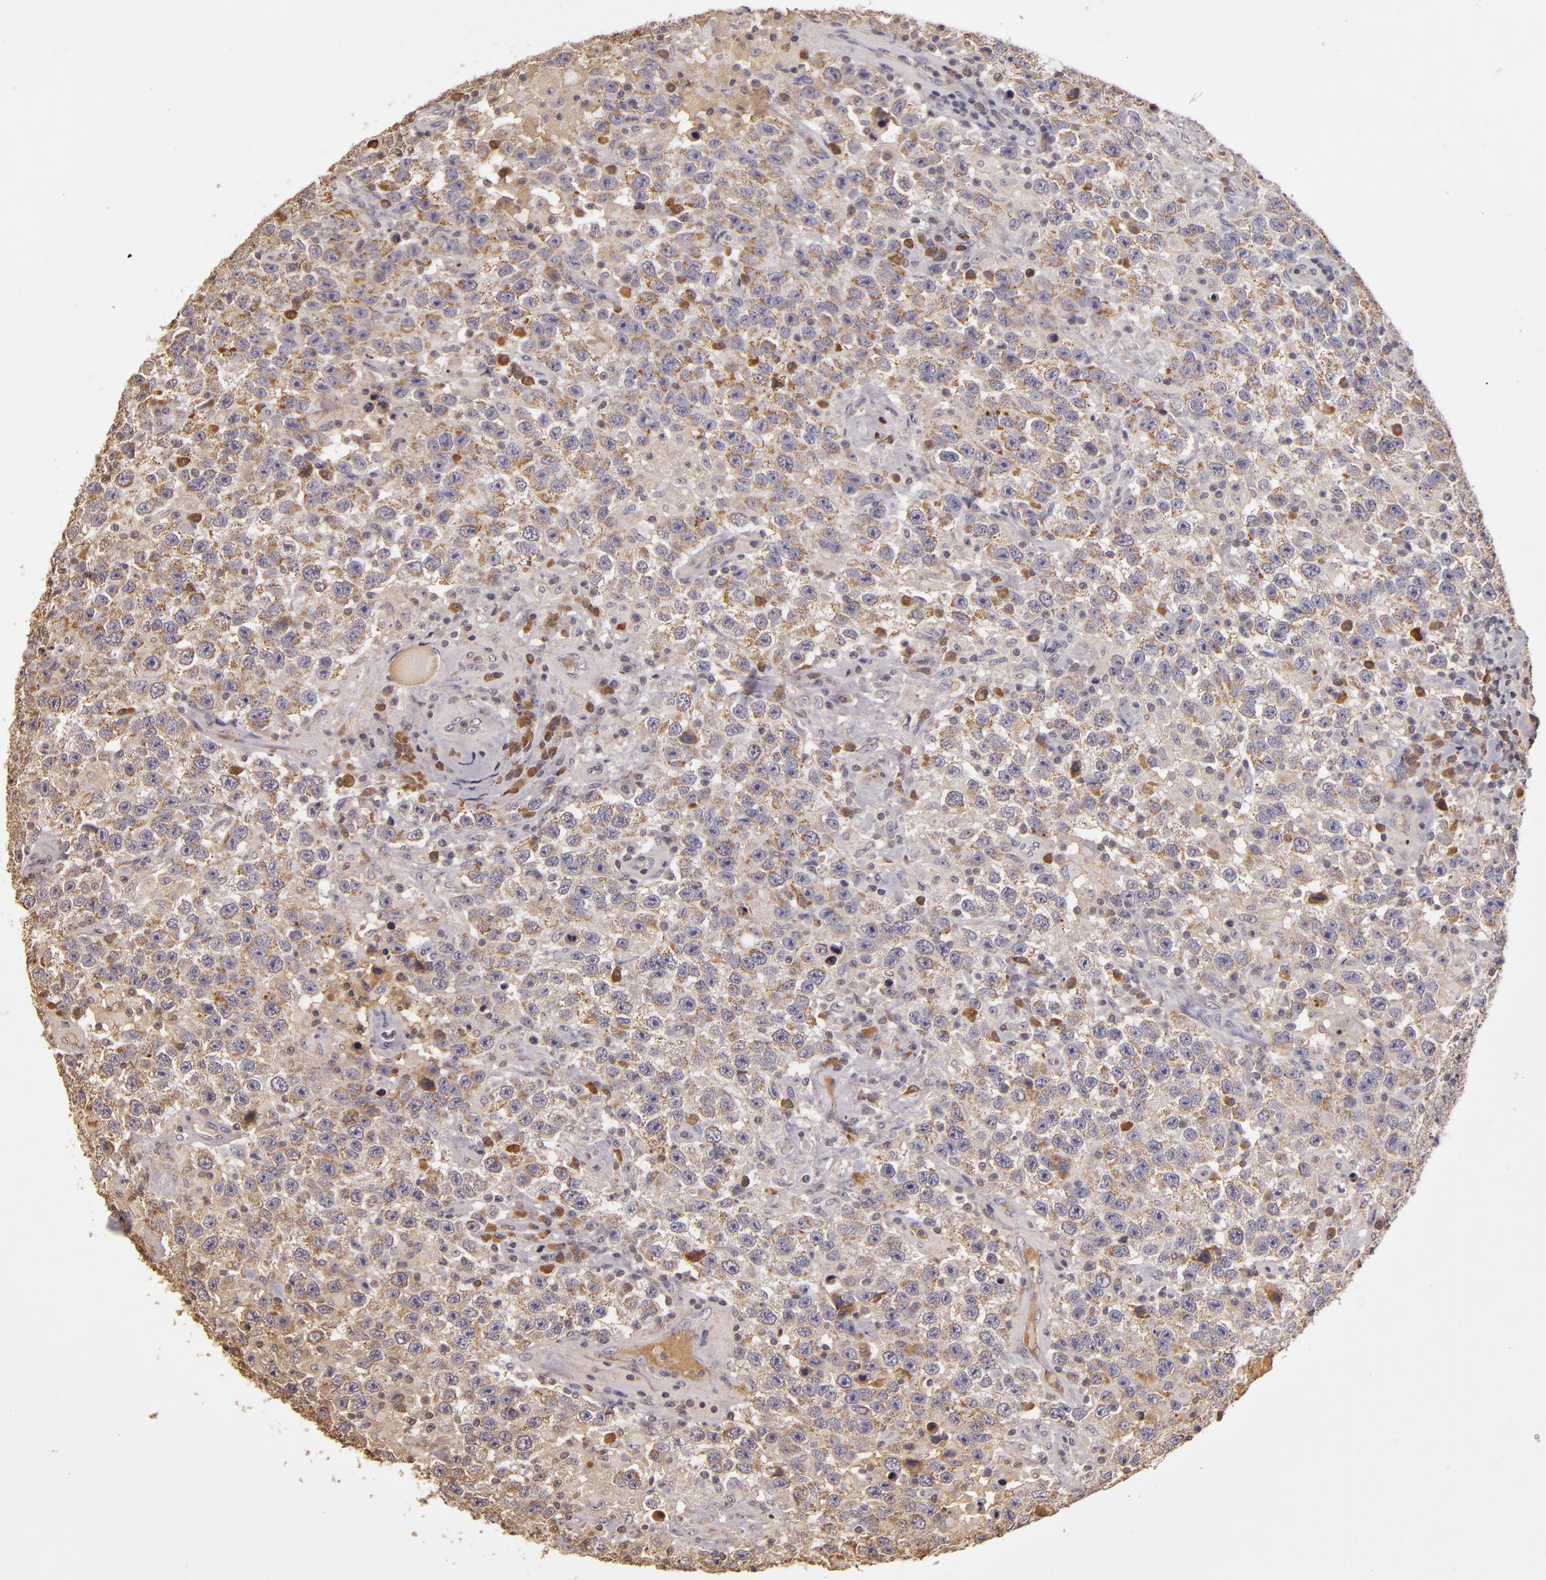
{"staining": {"intensity": "weak", "quantity": ">75%", "location": "cytoplasmic/membranous"}, "tissue": "testis cancer", "cell_type": "Tumor cells", "image_type": "cancer", "snomed": [{"axis": "morphology", "description": "Seminoma, NOS"}, {"axis": "topography", "description": "Testis"}], "caption": "Tumor cells reveal weak cytoplasmic/membranous positivity in about >75% of cells in testis cancer (seminoma).", "gene": "ABL1", "patient": {"sex": "male", "age": 41}}